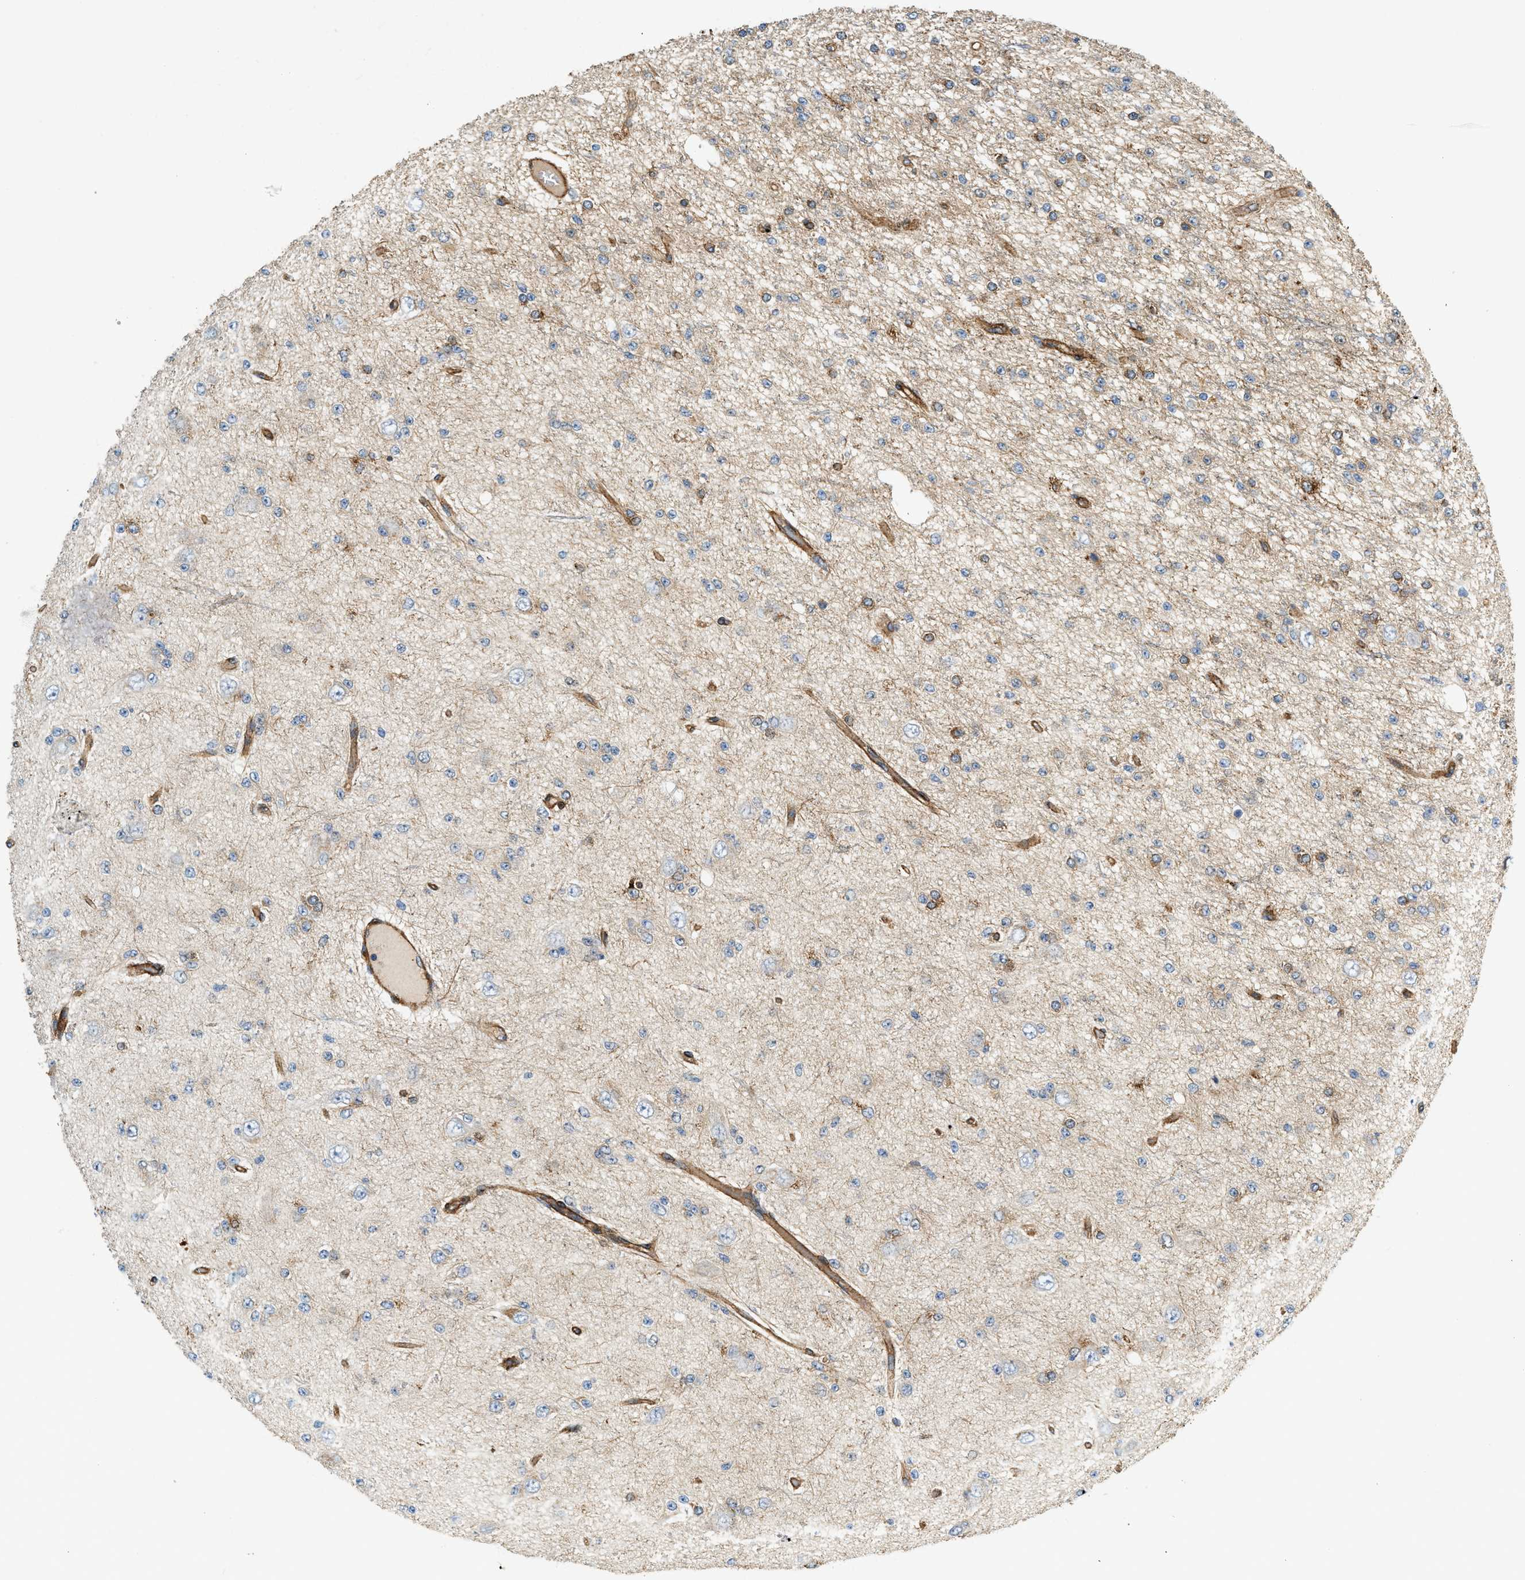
{"staining": {"intensity": "negative", "quantity": "none", "location": "none"}, "tissue": "glioma", "cell_type": "Tumor cells", "image_type": "cancer", "snomed": [{"axis": "morphology", "description": "Glioma, malignant, Low grade"}, {"axis": "topography", "description": "Brain"}], "caption": "Image shows no protein positivity in tumor cells of glioma tissue. Brightfield microscopy of immunohistochemistry (IHC) stained with DAB (3,3'-diaminobenzidine) (brown) and hematoxylin (blue), captured at high magnification.", "gene": "HIP1", "patient": {"sex": "male", "age": 38}}